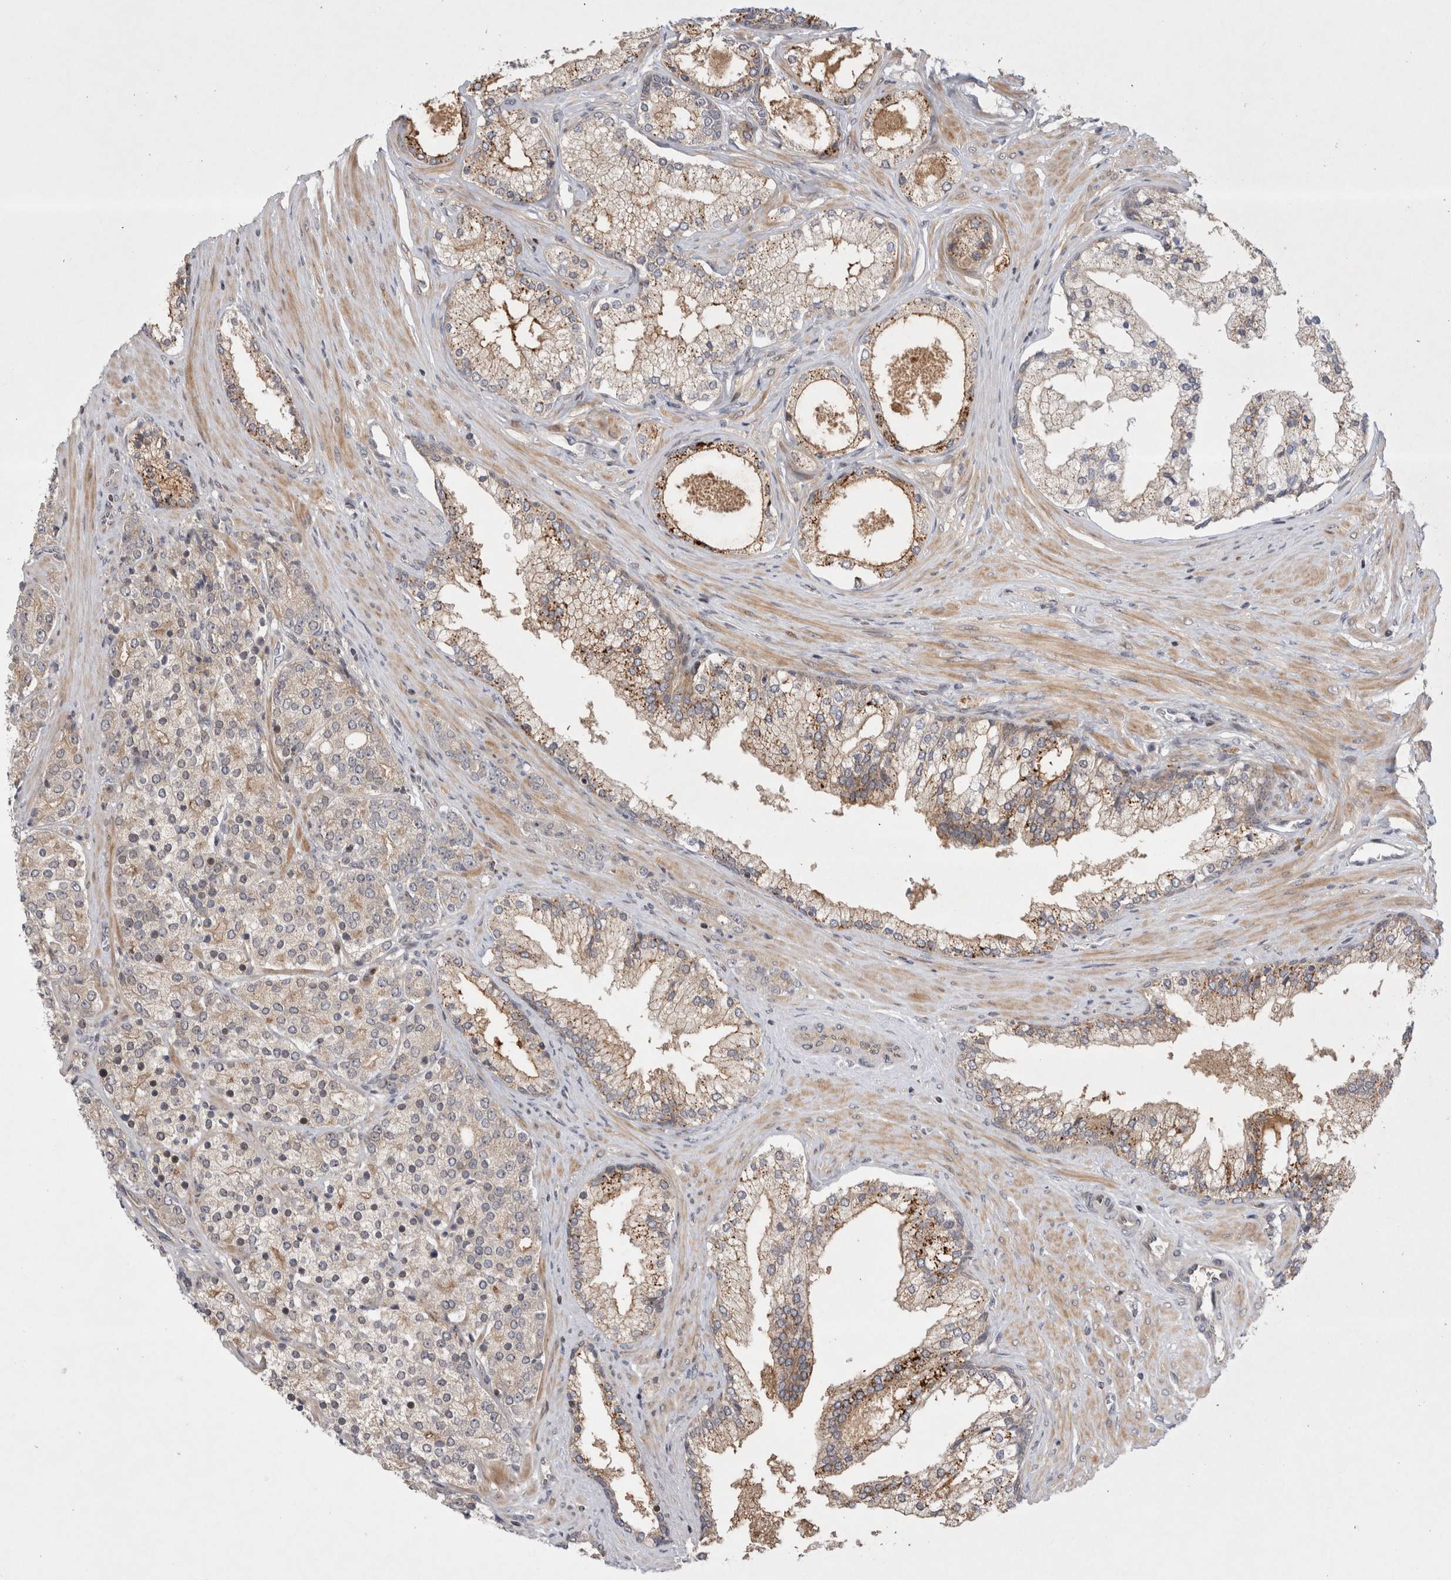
{"staining": {"intensity": "moderate", "quantity": "<25%", "location": "cytoplasmic/membranous"}, "tissue": "prostate cancer", "cell_type": "Tumor cells", "image_type": "cancer", "snomed": [{"axis": "morphology", "description": "Adenocarcinoma, High grade"}, {"axis": "topography", "description": "Prostate"}], "caption": "Approximately <25% of tumor cells in human prostate cancer display moderate cytoplasmic/membranous protein expression as visualized by brown immunohistochemical staining.", "gene": "PLEKHM1", "patient": {"sex": "male", "age": 71}}